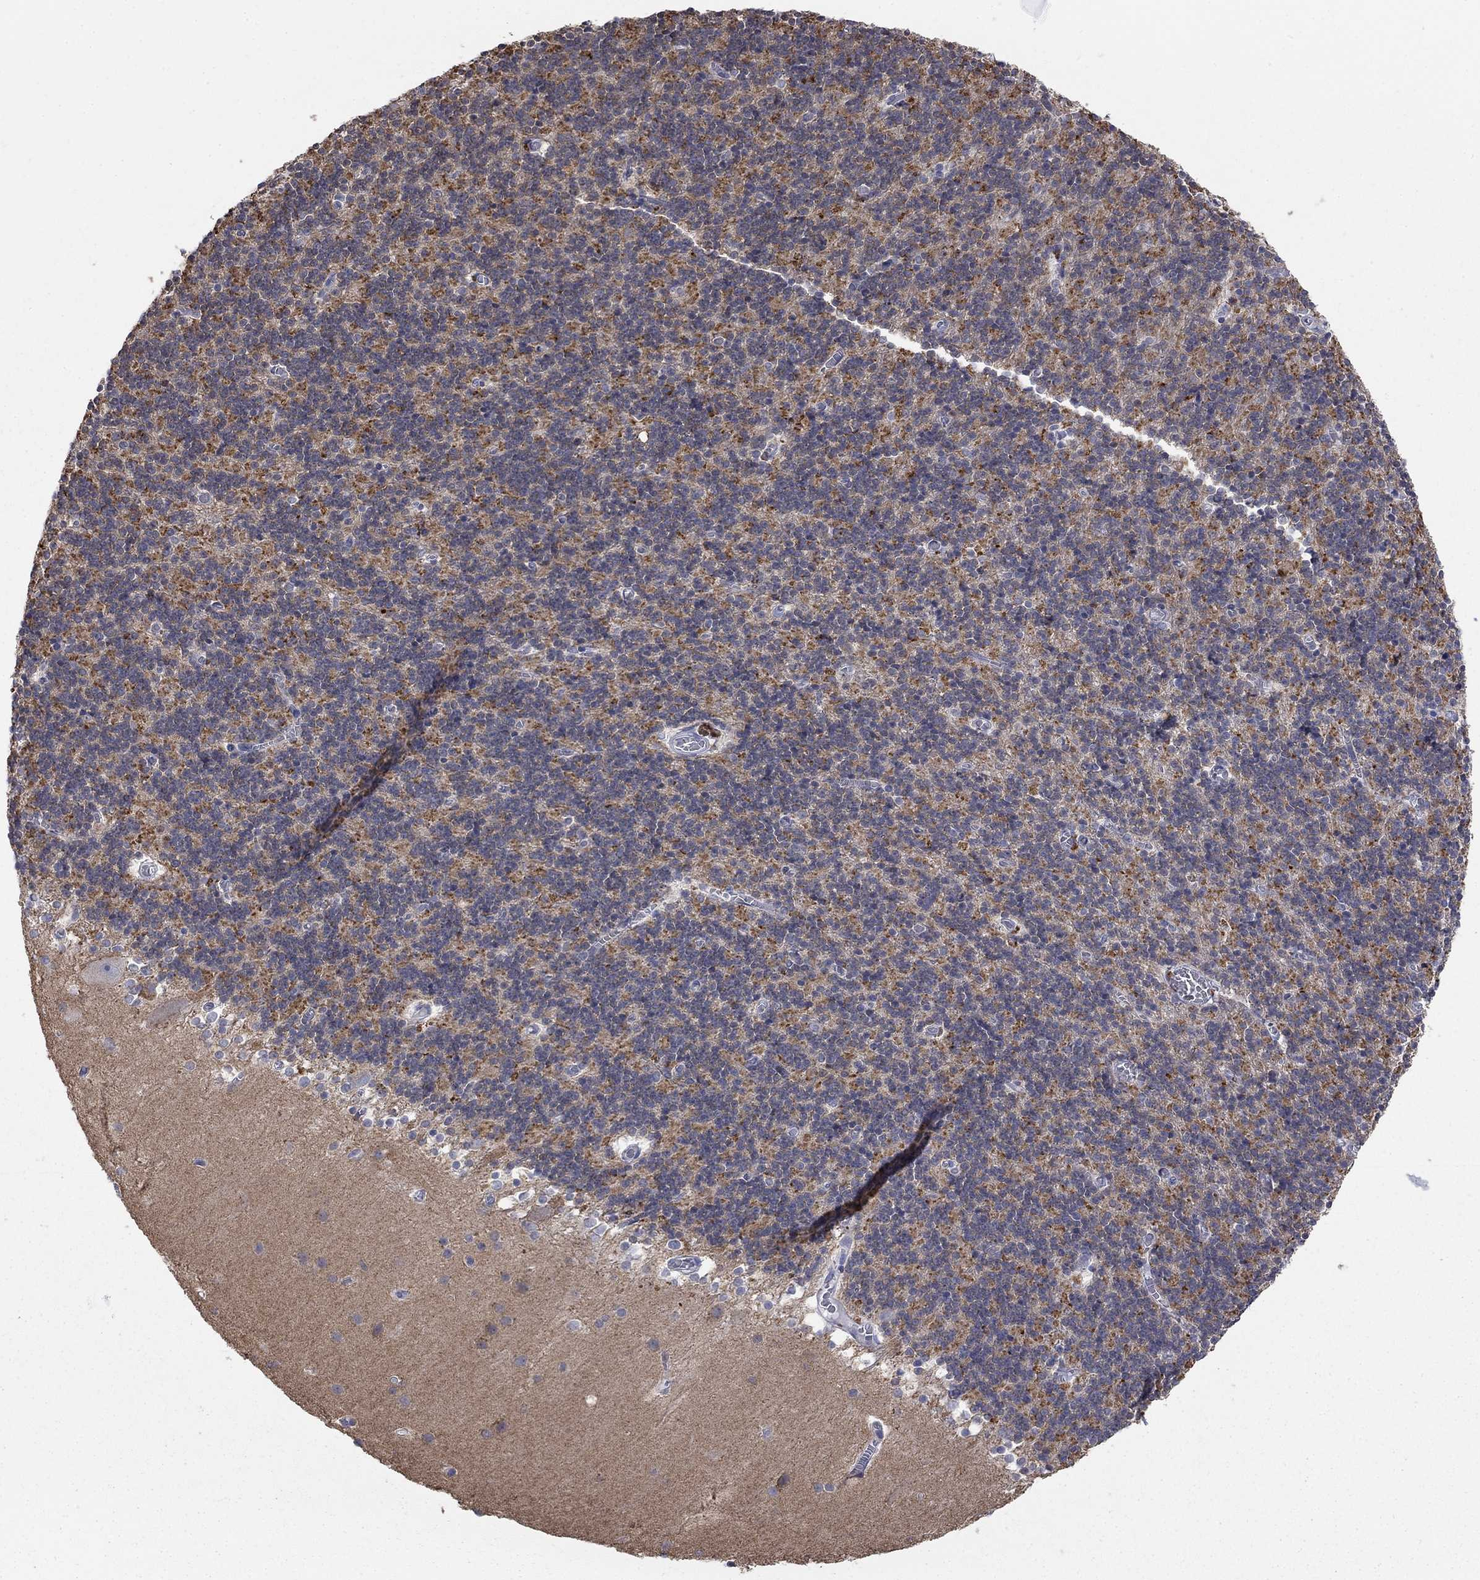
{"staining": {"intensity": "negative", "quantity": "none", "location": "none"}, "tissue": "cerebellum", "cell_type": "Cells in granular layer", "image_type": "normal", "snomed": [{"axis": "morphology", "description": "Normal tissue, NOS"}, {"axis": "topography", "description": "Cerebellum"}], "caption": "This is an immunohistochemistry (IHC) micrograph of normal human cerebellum. There is no positivity in cells in granular layer.", "gene": "ATP6V1G2", "patient": {"sex": "male", "age": 70}}